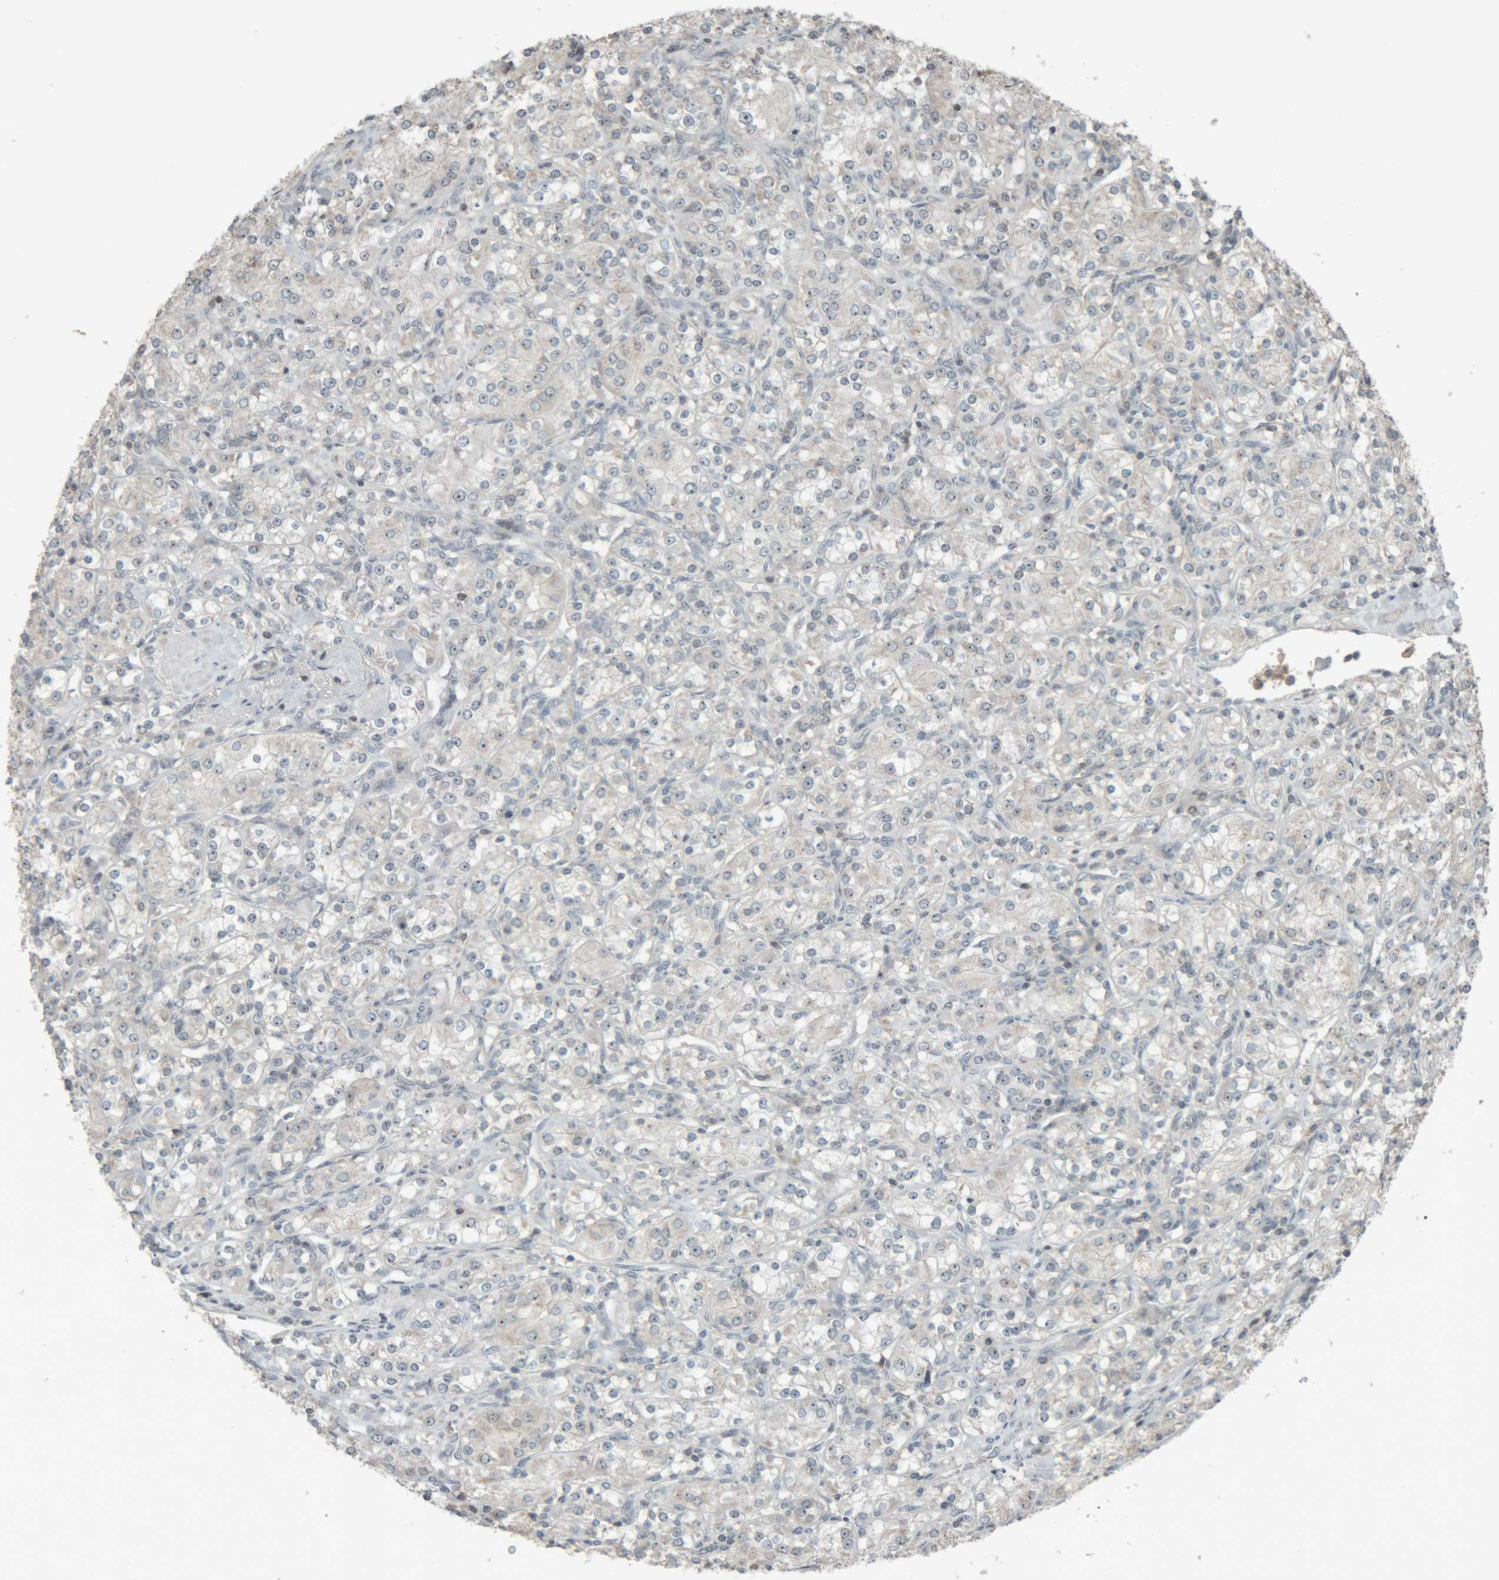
{"staining": {"intensity": "negative", "quantity": "none", "location": "none"}, "tissue": "renal cancer", "cell_type": "Tumor cells", "image_type": "cancer", "snomed": [{"axis": "morphology", "description": "Adenocarcinoma, NOS"}, {"axis": "topography", "description": "Kidney"}], "caption": "Immunohistochemistry (IHC) histopathology image of human renal cancer (adenocarcinoma) stained for a protein (brown), which shows no staining in tumor cells.", "gene": "RPF1", "patient": {"sex": "male", "age": 77}}